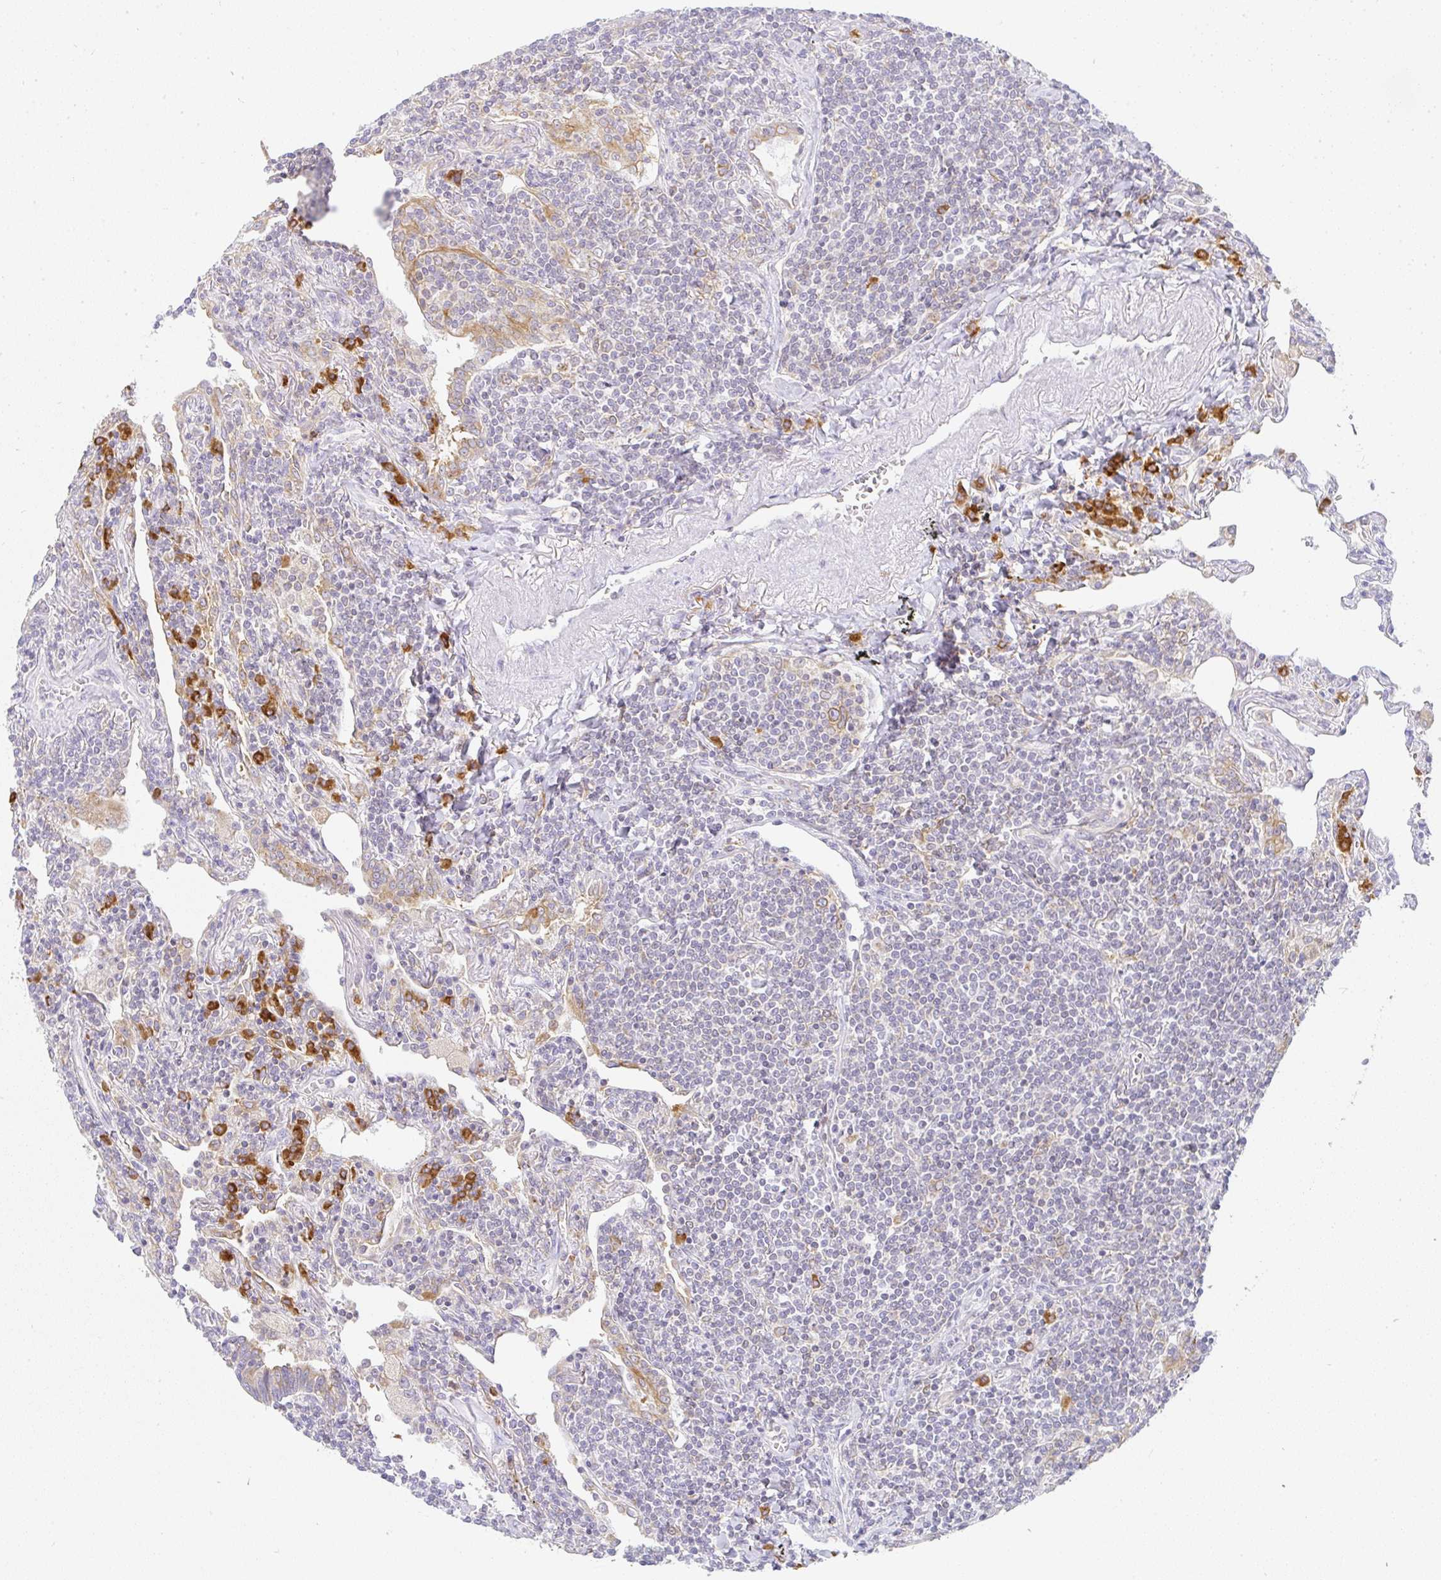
{"staining": {"intensity": "negative", "quantity": "none", "location": "none"}, "tissue": "lymphoma", "cell_type": "Tumor cells", "image_type": "cancer", "snomed": [{"axis": "morphology", "description": "Malignant lymphoma, non-Hodgkin's type, Low grade"}, {"axis": "topography", "description": "Lung"}], "caption": "DAB immunohistochemical staining of lymphoma exhibits no significant staining in tumor cells. The staining is performed using DAB brown chromogen with nuclei counter-stained in using hematoxylin.", "gene": "DERL2", "patient": {"sex": "female", "age": 71}}